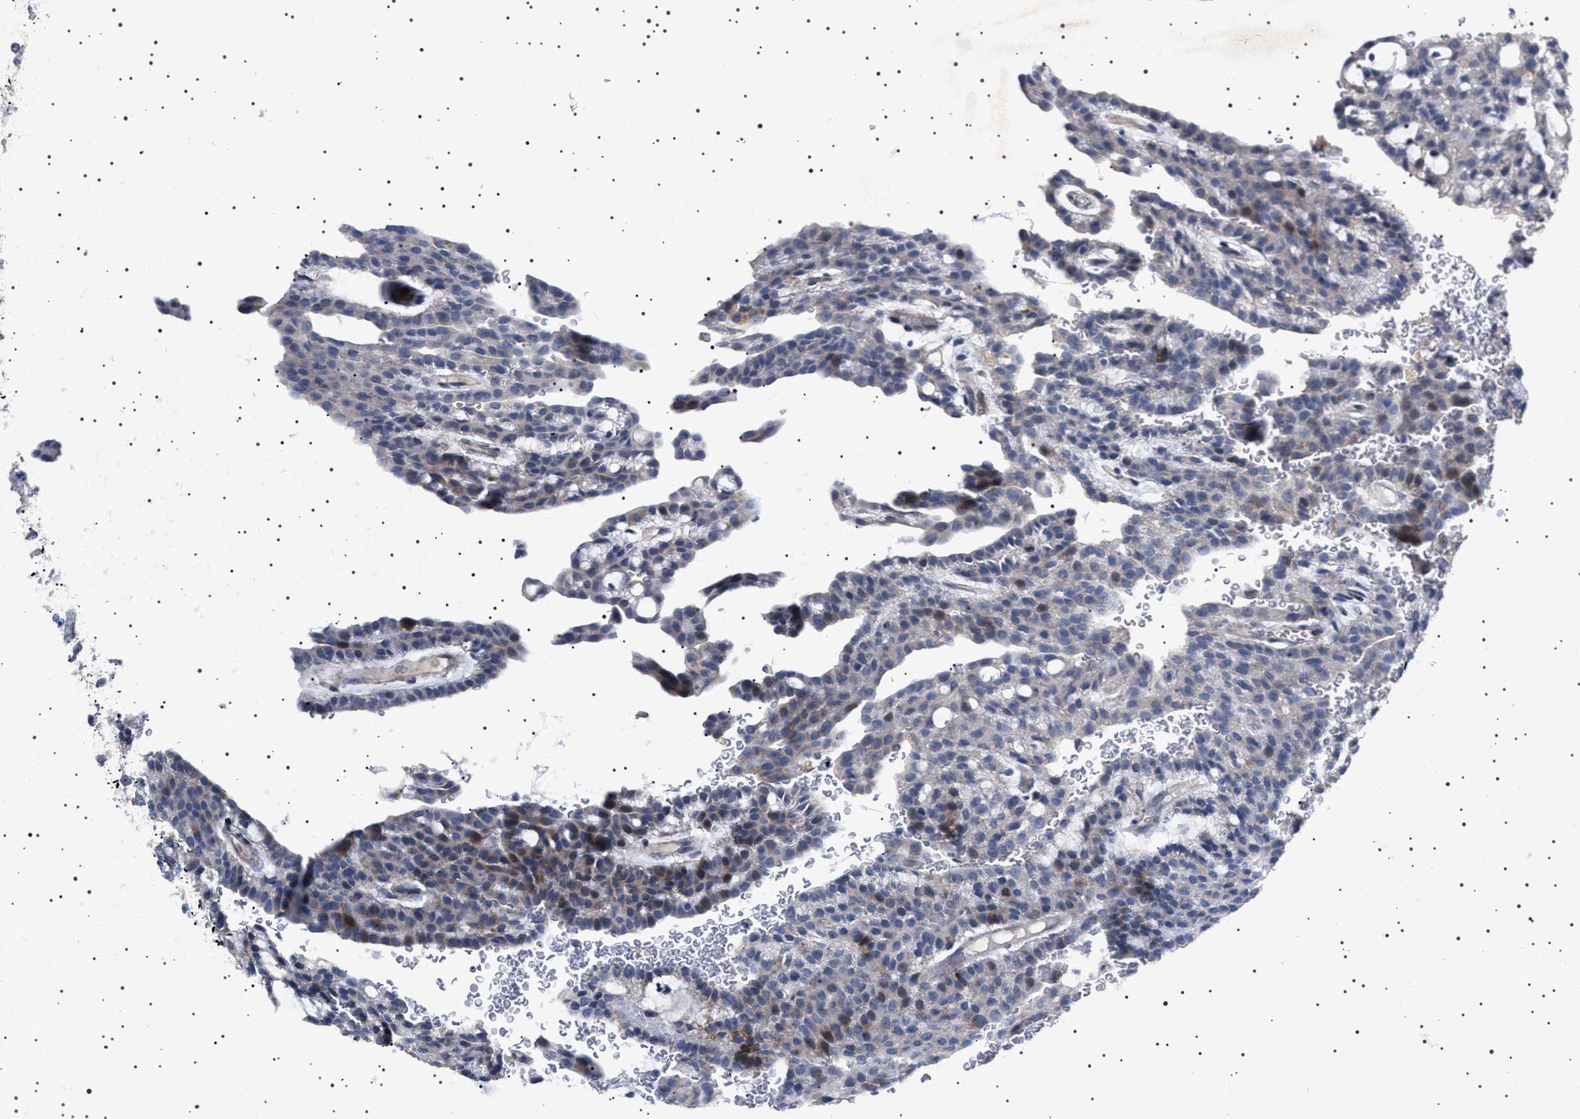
{"staining": {"intensity": "weak", "quantity": "<25%", "location": "cytoplasmic/membranous"}, "tissue": "renal cancer", "cell_type": "Tumor cells", "image_type": "cancer", "snomed": [{"axis": "morphology", "description": "Adenocarcinoma, NOS"}, {"axis": "topography", "description": "Kidney"}], "caption": "DAB immunohistochemical staining of adenocarcinoma (renal) reveals no significant expression in tumor cells.", "gene": "HTR1A", "patient": {"sex": "male", "age": 63}}